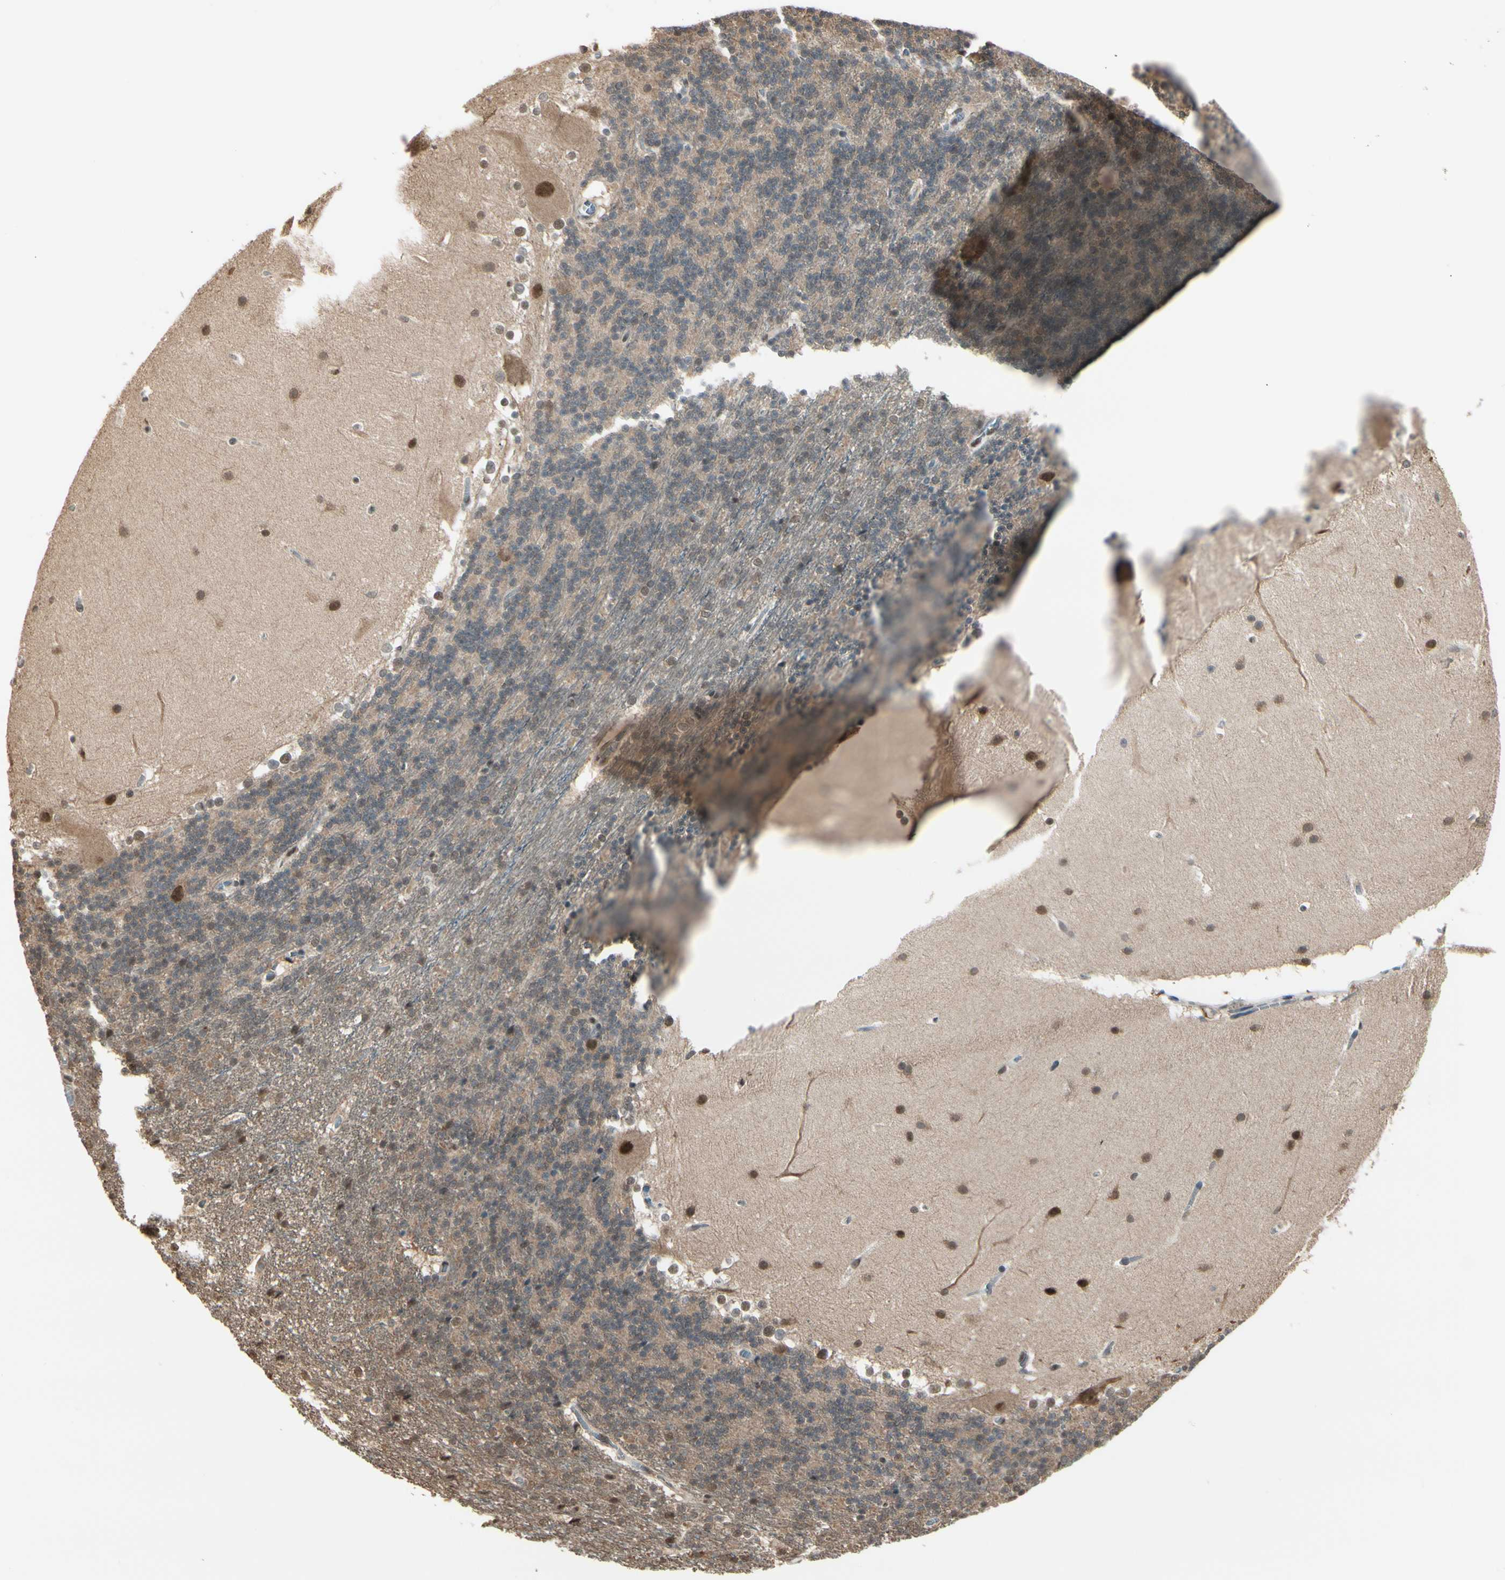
{"staining": {"intensity": "moderate", "quantity": "<25%", "location": "cytoplasmic/membranous,nuclear"}, "tissue": "cerebellum", "cell_type": "Cells in granular layer", "image_type": "normal", "snomed": [{"axis": "morphology", "description": "Normal tissue, NOS"}, {"axis": "topography", "description": "Cerebellum"}], "caption": "Immunohistochemical staining of unremarkable human cerebellum shows moderate cytoplasmic/membranous,nuclear protein positivity in about <25% of cells in granular layer. Nuclei are stained in blue.", "gene": "HSF1", "patient": {"sex": "female", "age": 19}}